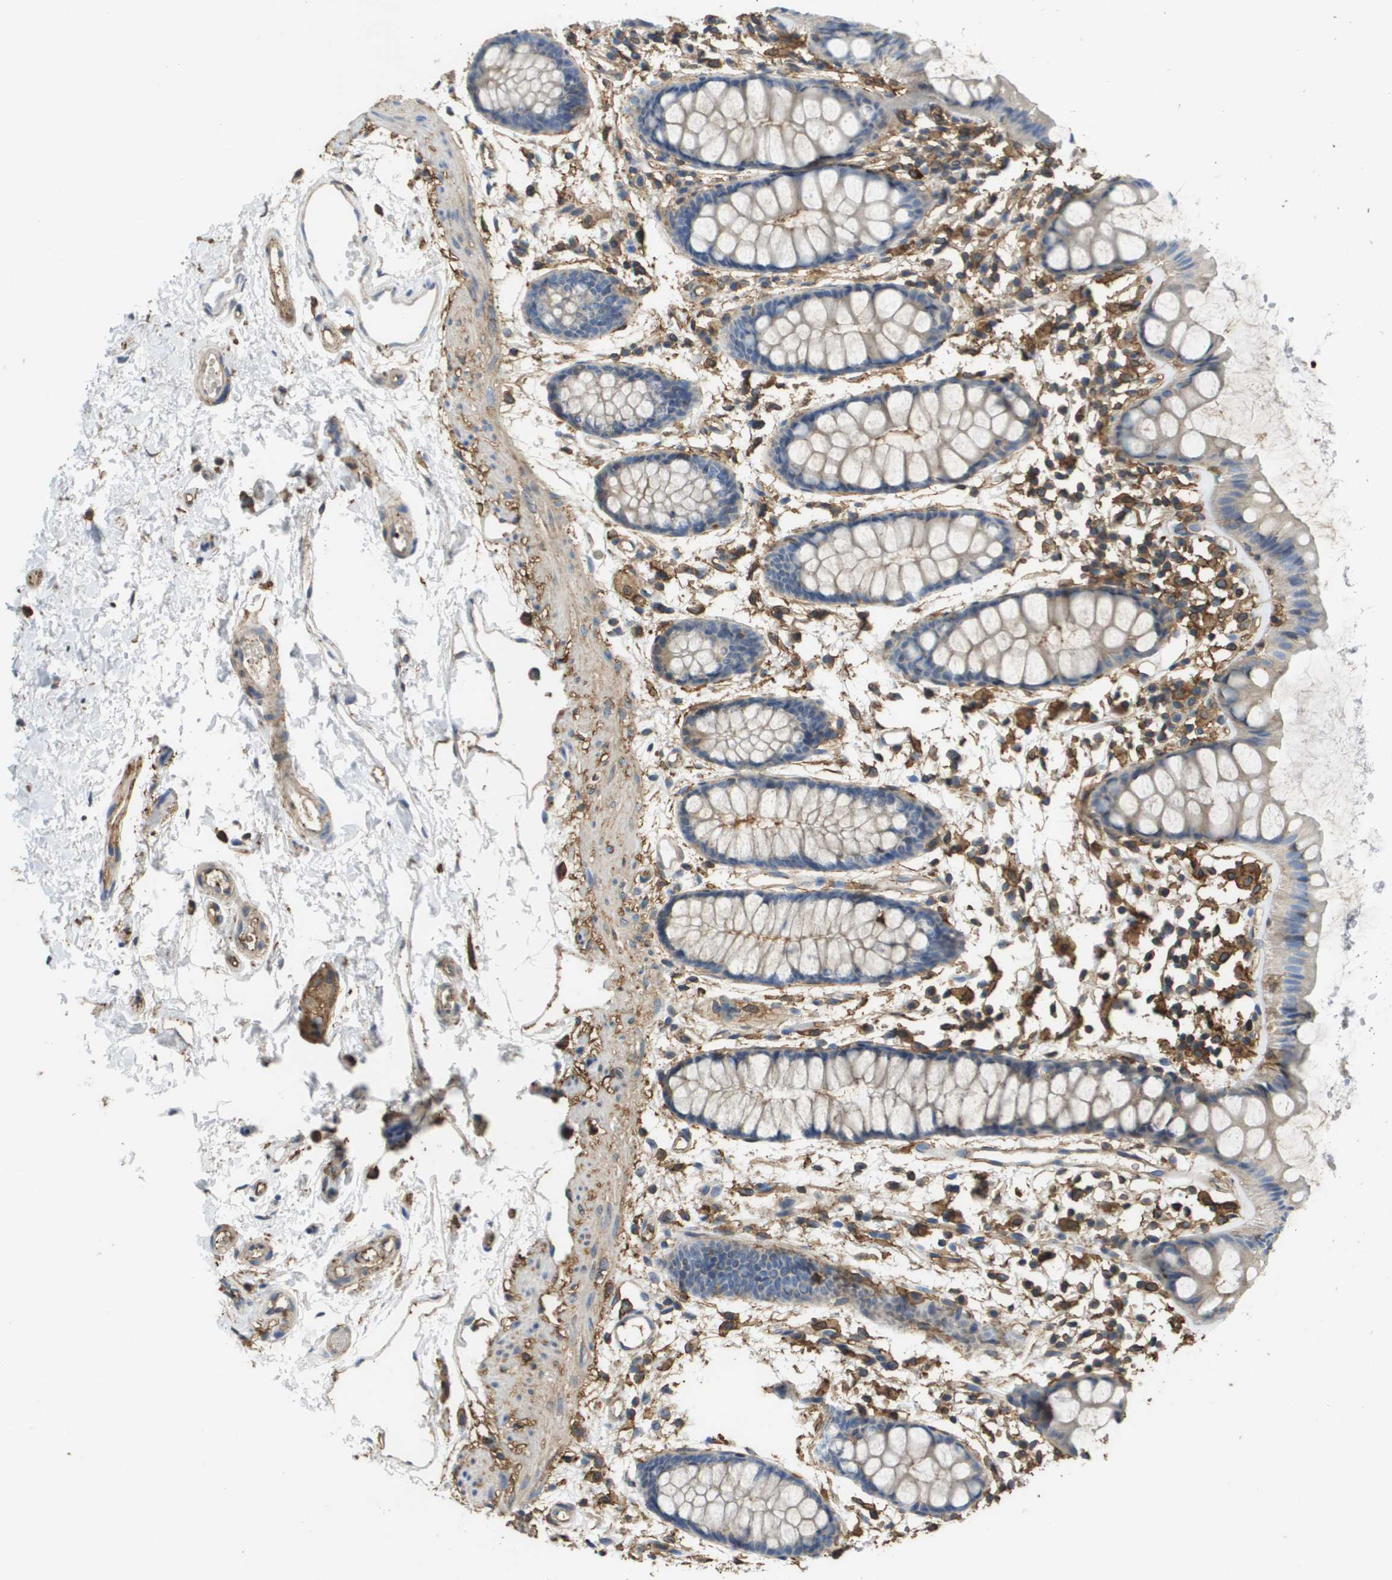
{"staining": {"intensity": "negative", "quantity": "none", "location": "none"}, "tissue": "rectum", "cell_type": "Glandular cells", "image_type": "normal", "snomed": [{"axis": "morphology", "description": "Normal tissue, NOS"}, {"axis": "topography", "description": "Rectum"}], "caption": "Immunohistochemistry histopathology image of unremarkable rectum stained for a protein (brown), which displays no positivity in glandular cells.", "gene": "PASK", "patient": {"sex": "female", "age": 66}}